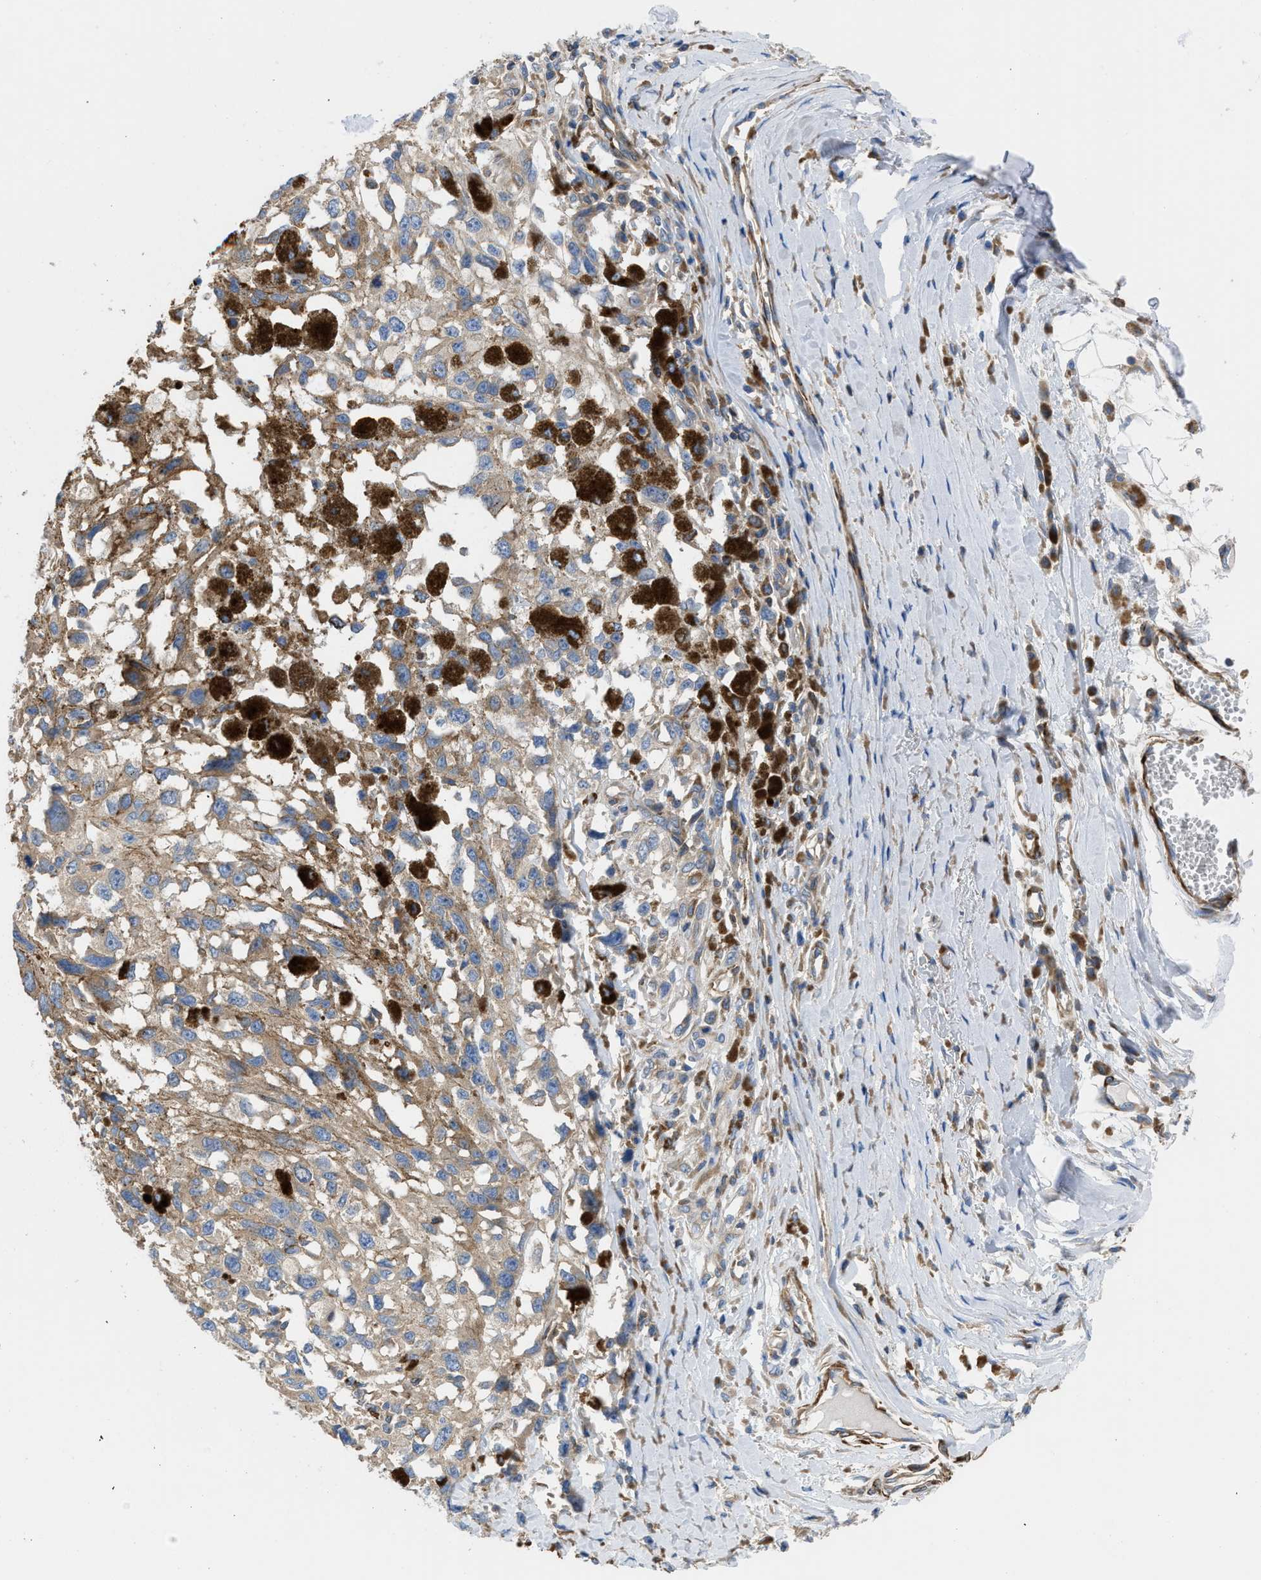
{"staining": {"intensity": "weak", "quantity": "25%-75%", "location": "cytoplasmic/membranous"}, "tissue": "melanoma", "cell_type": "Tumor cells", "image_type": "cancer", "snomed": [{"axis": "morphology", "description": "Malignant melanoma, Metastatic site"}, {"axis": "topography", "description": "Lymph node"}], "caption": "The histopathology image exhibits immunohistochemical staining of malignant melanoma (metastatic site). There is weak cytoplasmic/membranous staining is identified in about 25%-75% of tumor cells.", "gene": "CHKB", "patient": {"sex": "male", "age": 59}}